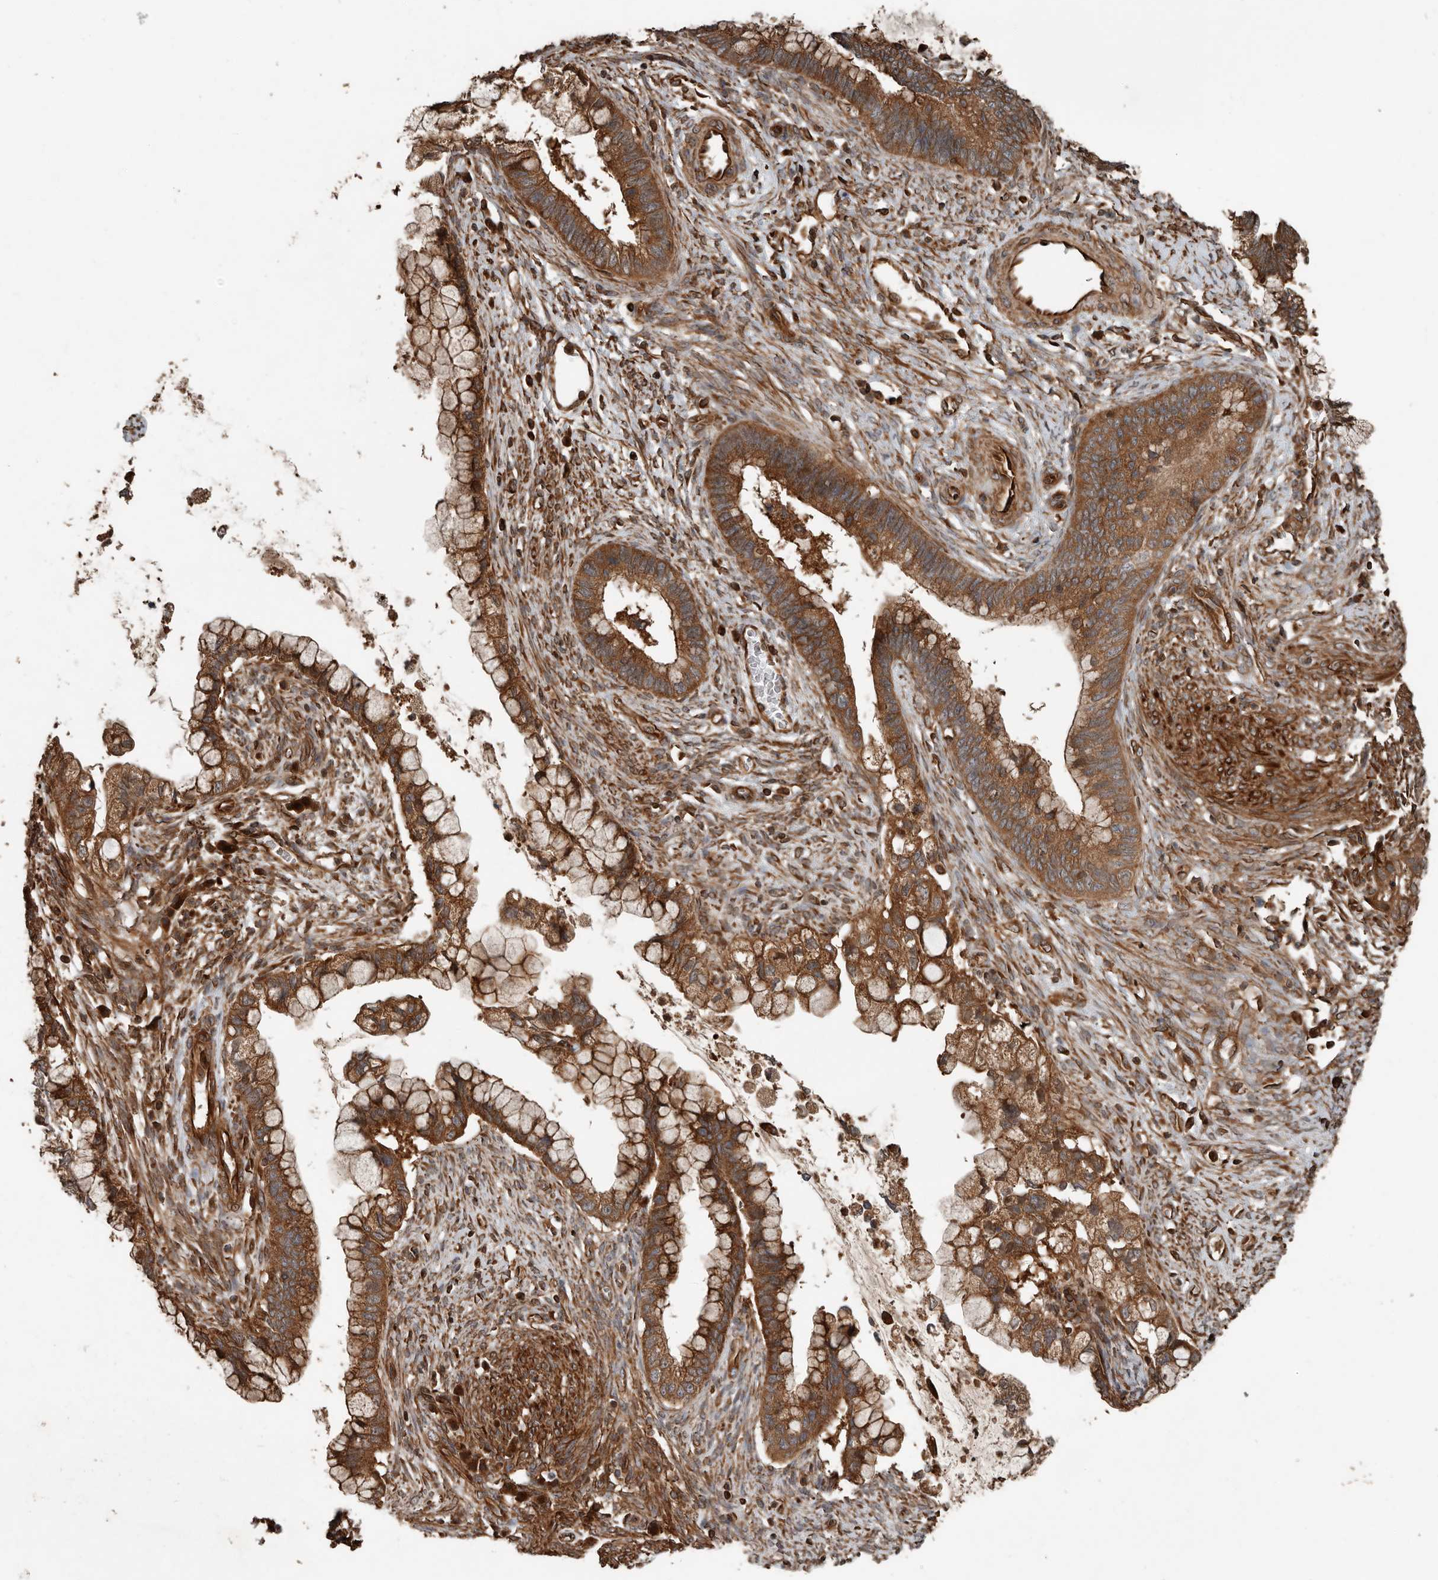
{"staining": {"intensity": "moderate", "quantity": ">75%", "location": "cytoplasmic/membranous"}, "tissue": "cervical cancer", "cell_type": "Tumor cells", "image_type": "cancer", "snomed": [{"axis": "morphology", "description": "Adenocarcinoma, NOS"}, {"axis": "topography", "description": "Cervix"}], "caption": "DAB immunohistochemical staining of cervical cancer demonstrates moderate cytoplasmic/membranous protein positivity in approximately >75% of tumor cells.", "gene": "YOD1", "patient": {"sex": "female", "age": 44}}